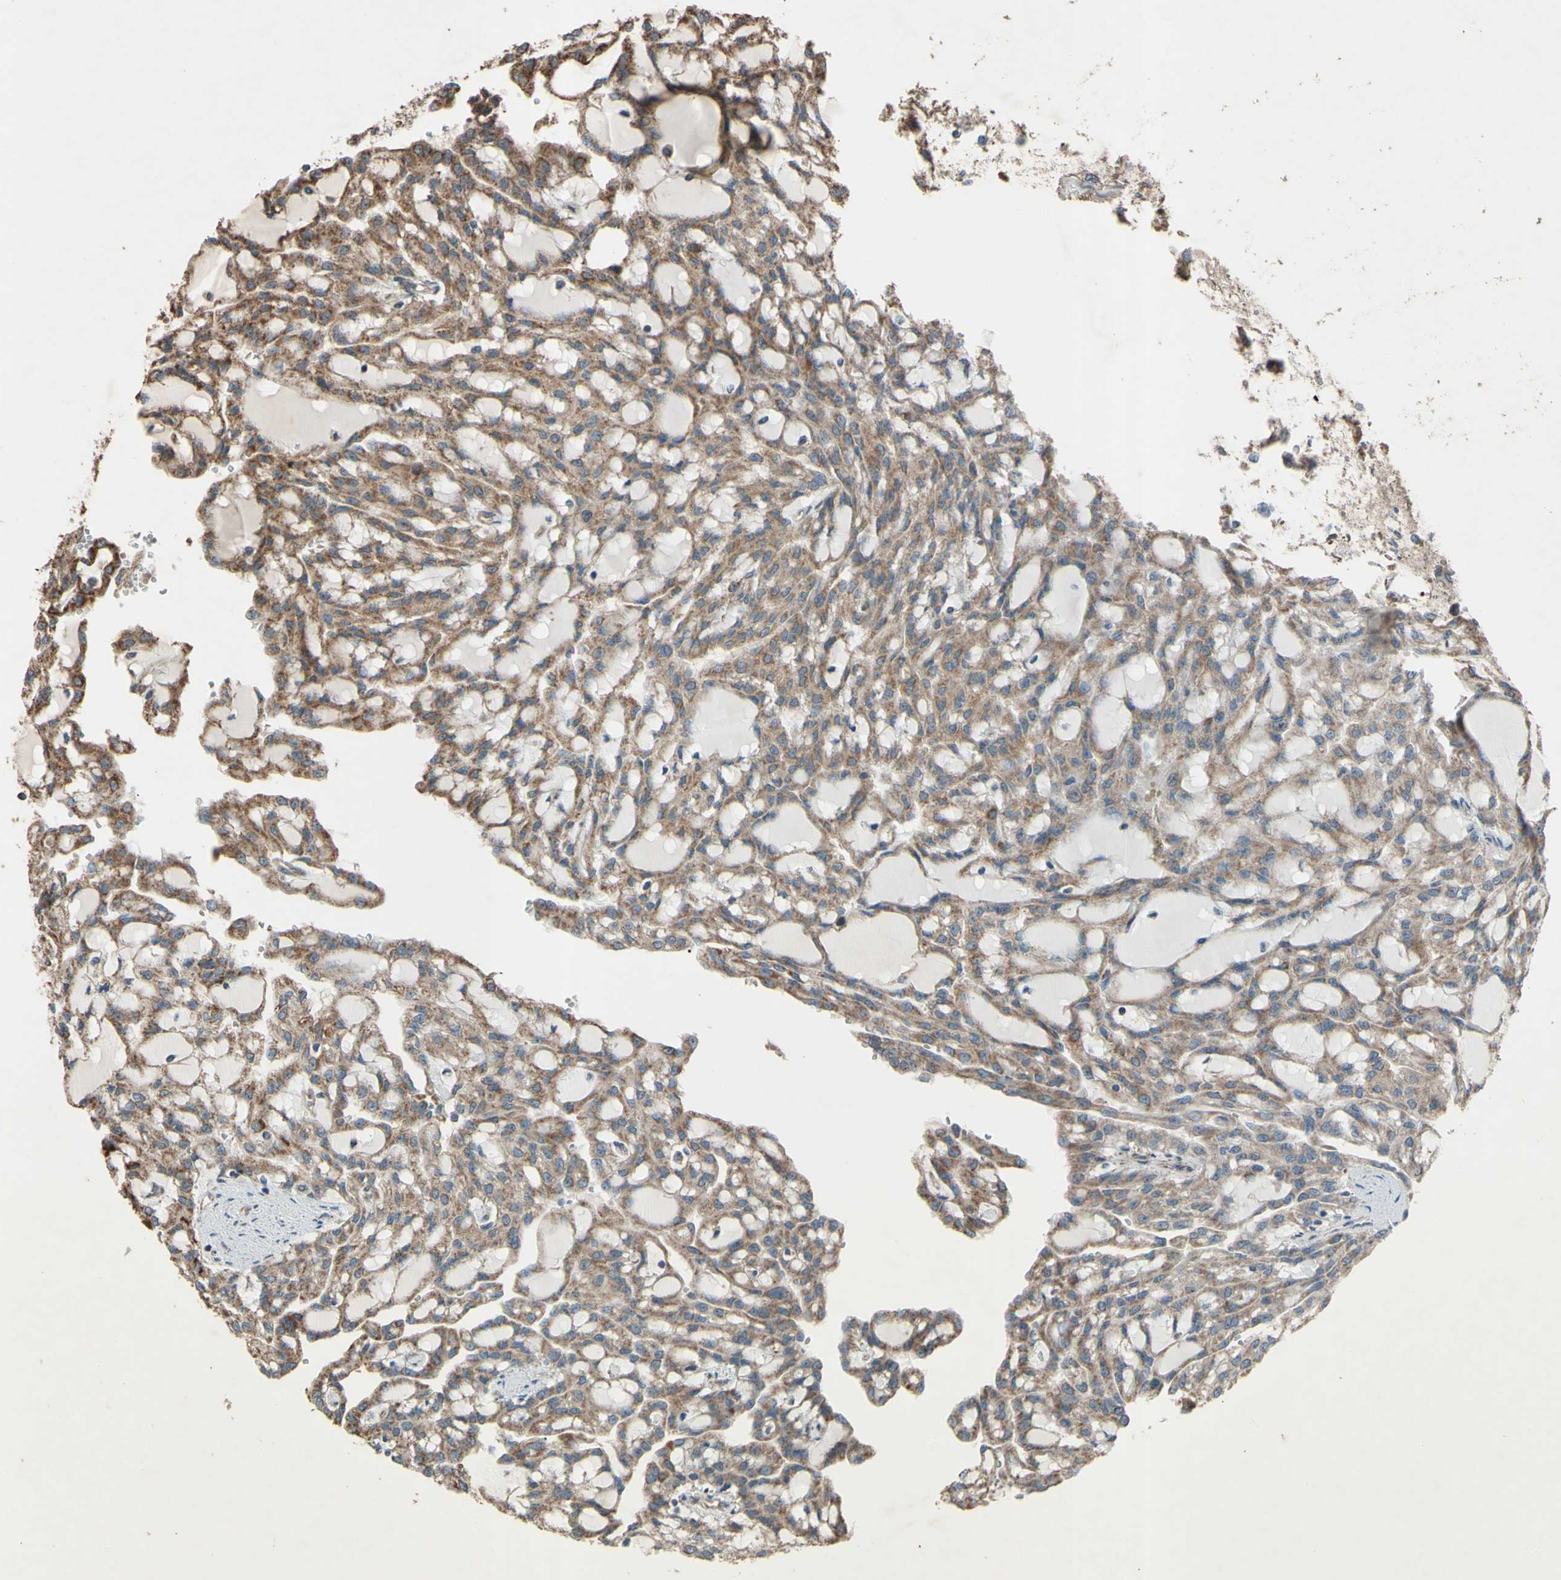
{"staining": {"intensity": "moderate", "quantity": ">75%", "location": "cytoplasmic/membranous"}, "tissue": "renal cancer", "cell_type": "Tumor cells", "image_type": "cancer", "snomed": [{"axis": "morphology", "description": "Adenocarcinoma, NOS"}, {"axis": "topography", "description": "Kidney"}], "caption": "Adenocarcinoma (renal) stained for a protein shows moderate cytoplasmic/membranous positivity in tumor cells. (Brightfield microscopy of DAB IHC at high magnification).", "gene": "ACOT8", "patient": {"sex": "male", "age": 63}}